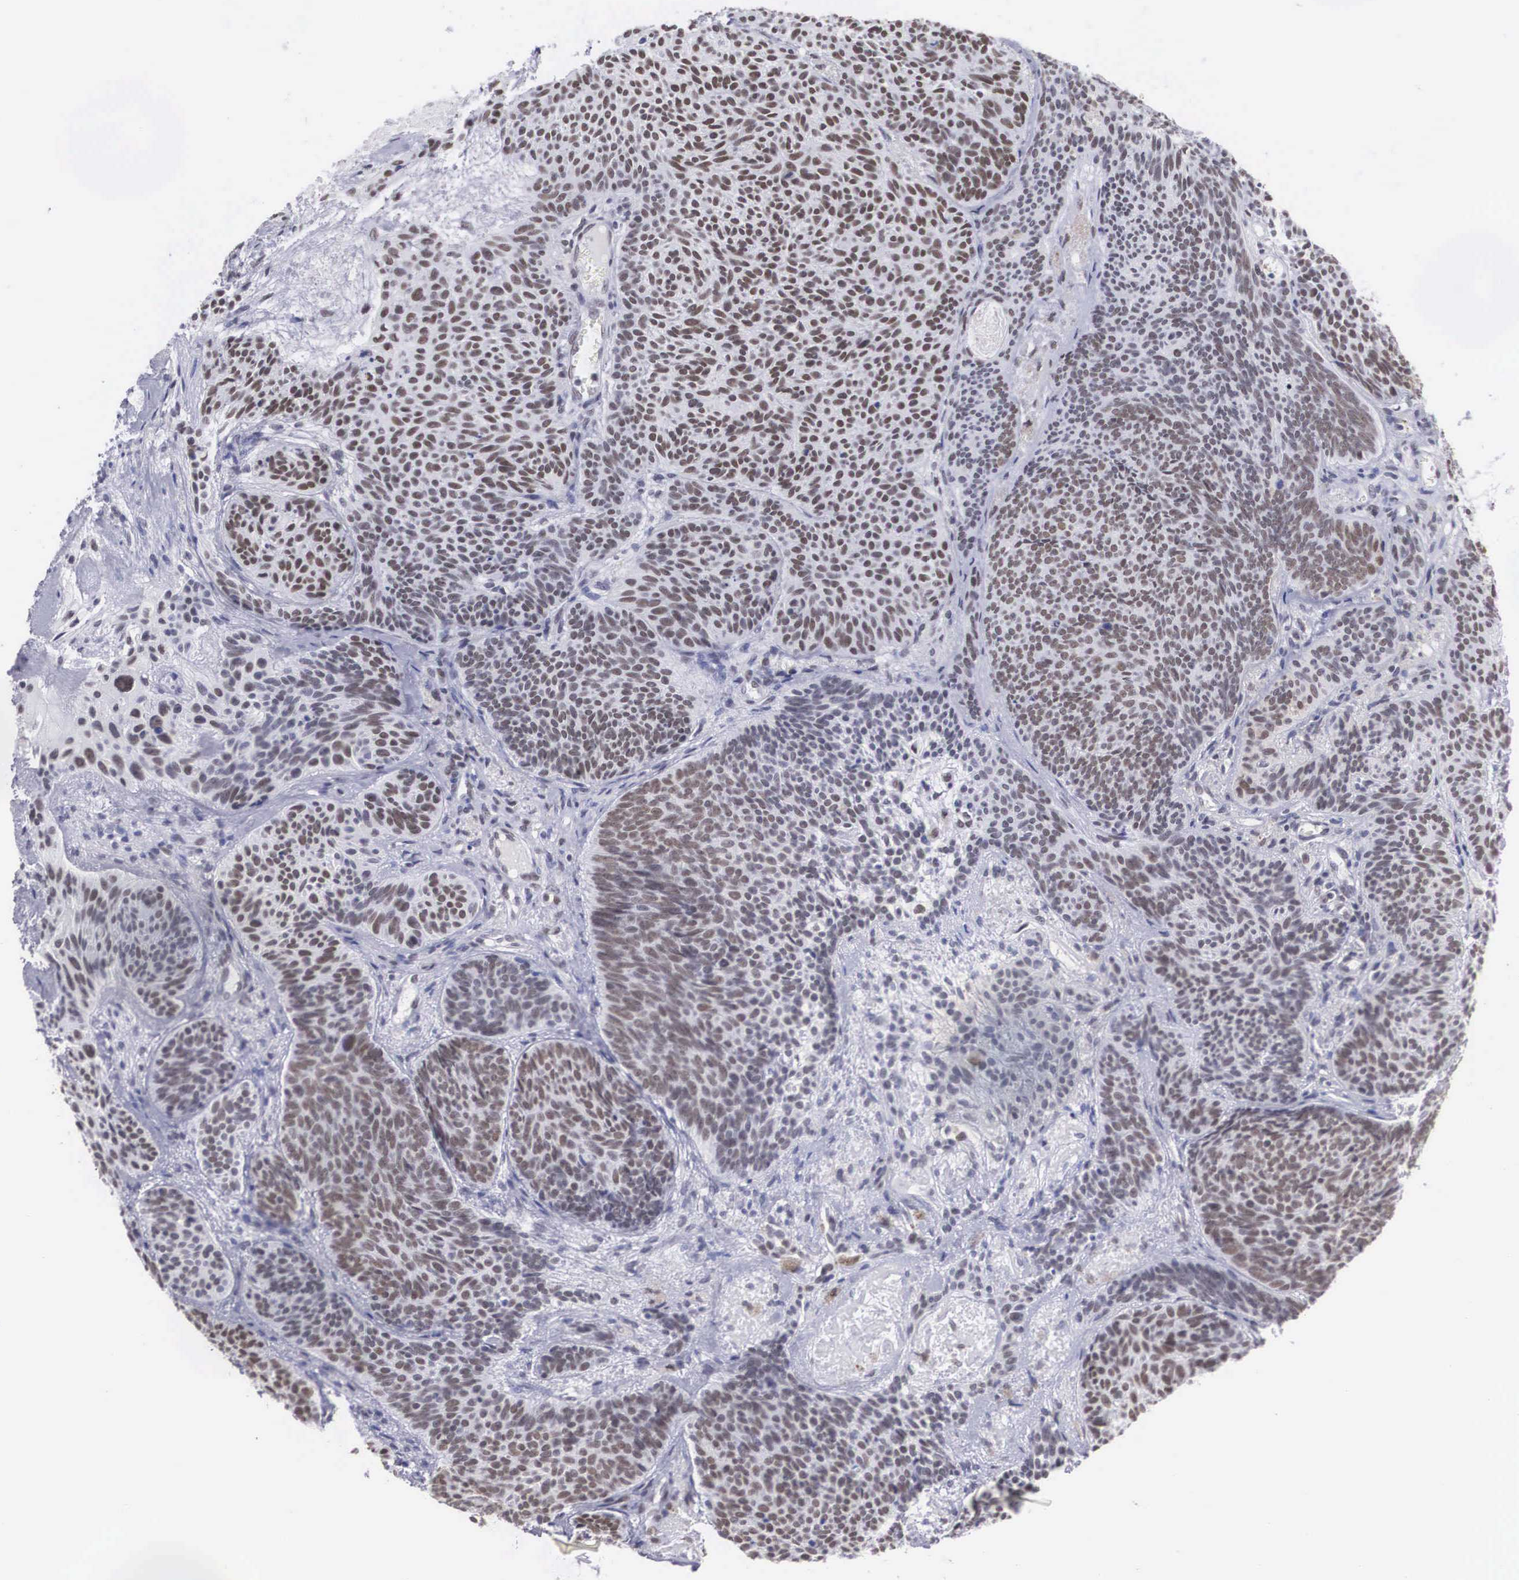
{"staining": {"intensity": "weak", "quantity": "25%-75%", "location": "nuclear"}, "tissue": "skin cancer", "cell_type": "Tumor cells", "image_type": "cancer", "snomed": [{"axis": "morphology", "description": "Basal cell carcinoma"}, {"axis": "topography", "description": "Skin"}], "caption": "Weak nuclear staining is present in approximately 25%-75% of tumor cells in skin cancer (basal cell carcinoma).", "gene": "CSTF2", "patient": {"sex": "male", "age": 84}}